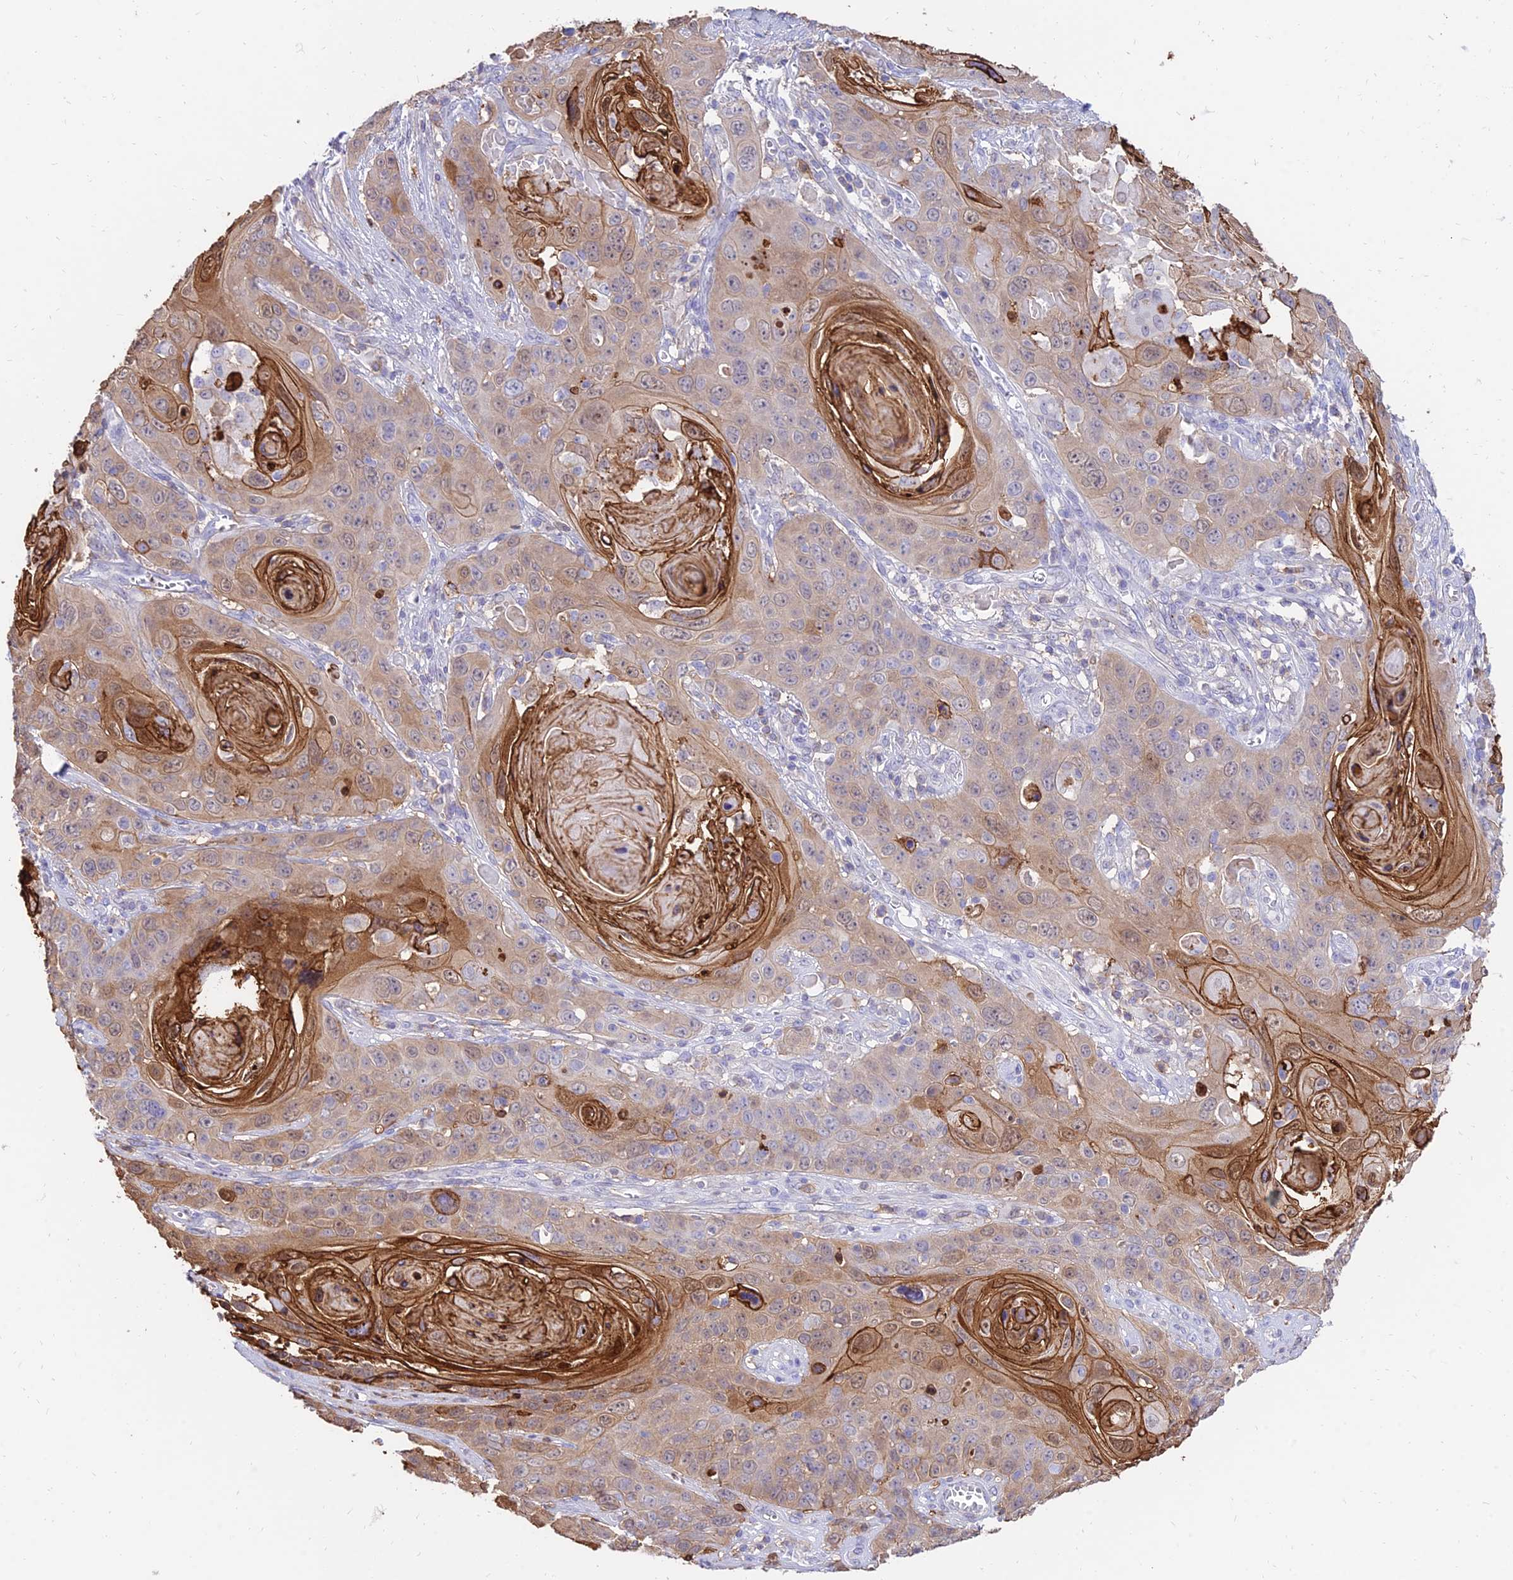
{"staining": {"intensity": "moderate", "quantity": "25%-75%", "location": "cytoplasmic/membranous"}, "tissue": "skin cancer", "cell_type": "Tumor cells", "image_type": "cancer", "snomed": [{"axis": "morphology", "description": "Squamous cell carcinoma, NOS"}, {"axis": "topography", "description": "Skin"}], "caption": "Brown immunohistochemical staining in human skin cancer (squamous cell carcinoma) shows moderate cytoplasmic/membranous staining in about 25%-75% of tumor cells.", "gene": "SREK1IP1", "patient": {"sex": "male", "age": 55}}